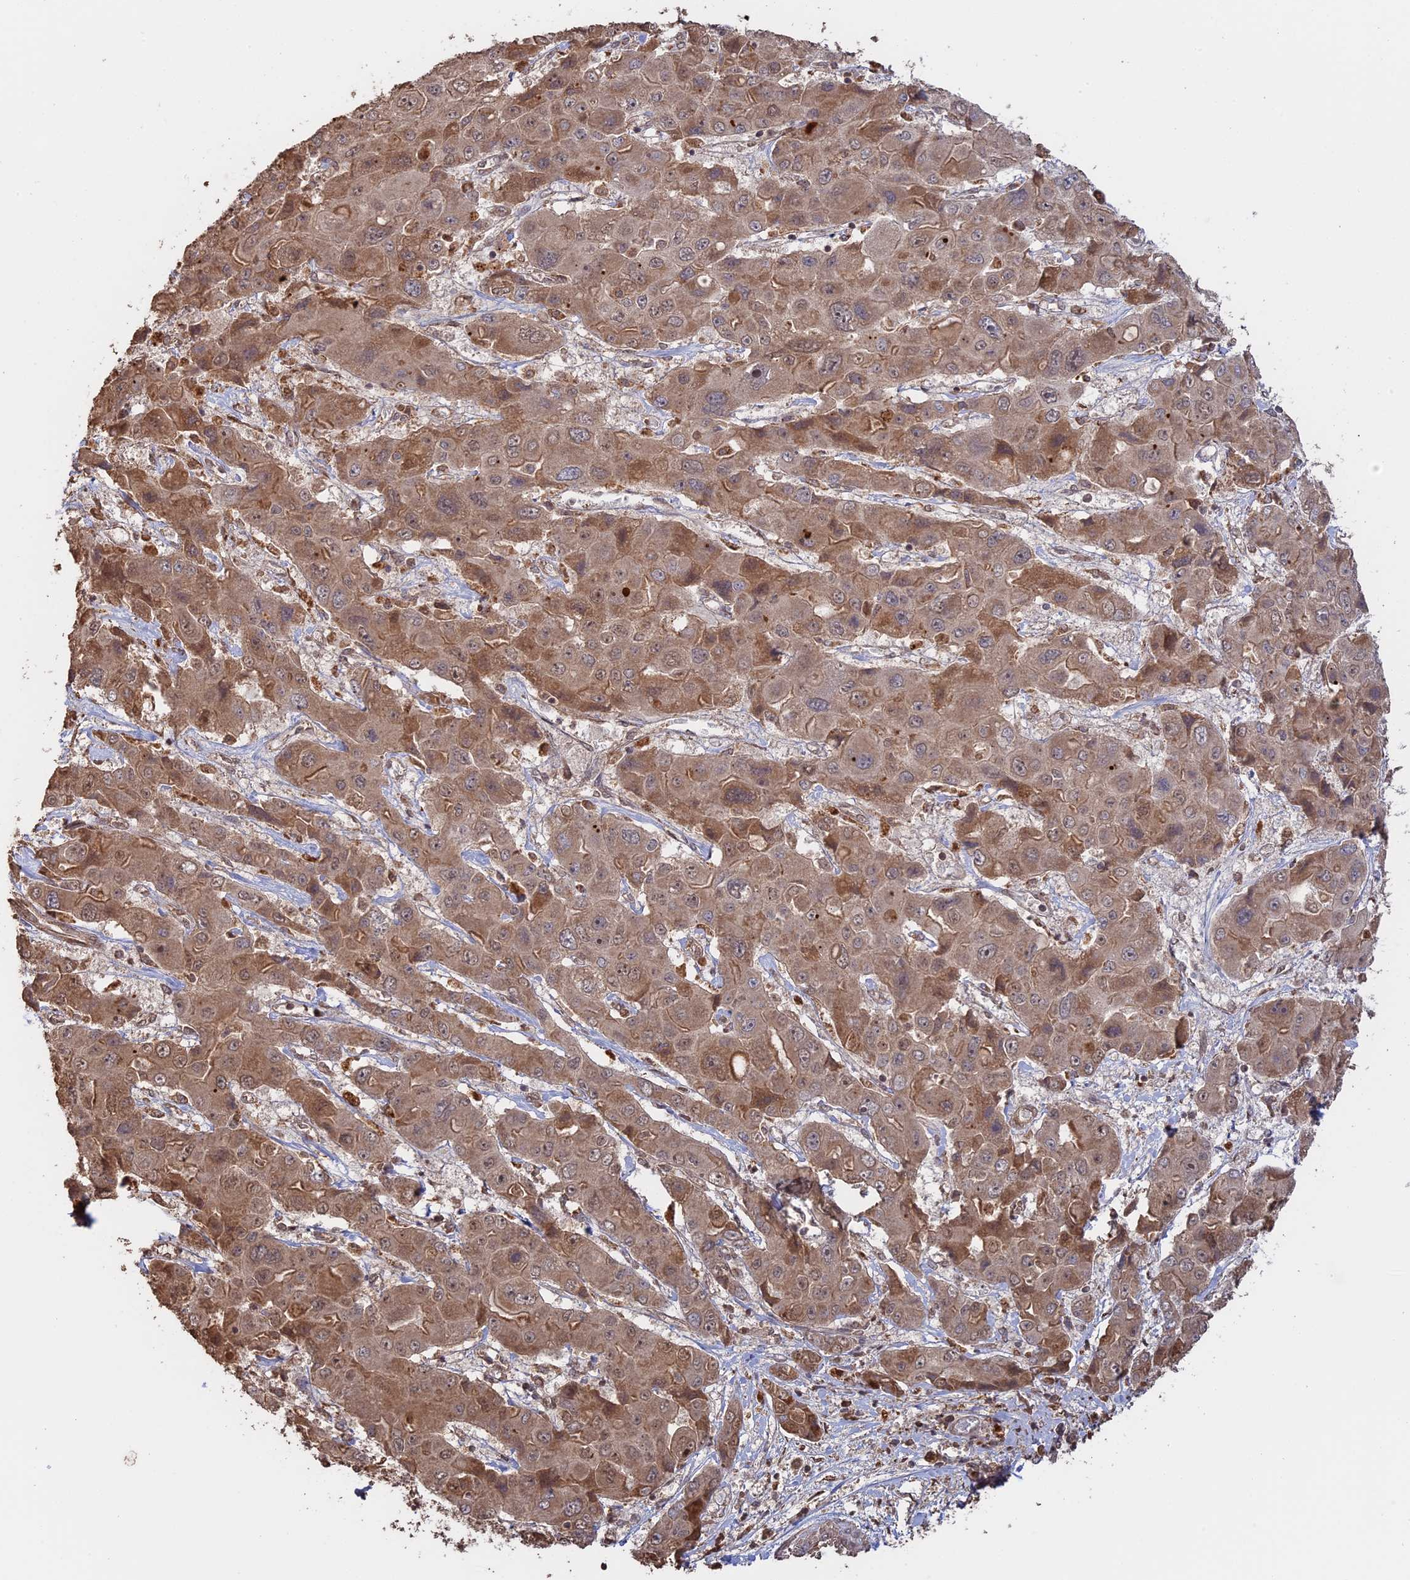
{"staining": {"intensity": "moderate", "quantity": ">75%", "location": "cytoplasmic/membranous,nuclear"}, "tissue": "liver cancer", "cell_type": "Tumor cells", "image_type": "cancer", "snomed": [{"axis": "morphology", "description": "Cholangiocarcinoma"}, {"axis": "topography", "description": "Liver"}], "caption": "Liver cancer stained with immunohistochemistry (IHC) reveals moderate cytoplasmic/membranous and nuclear positivity in about >75% of tumor cells.", "gene": "FAM210B", "patient": {"sex": "male", "age": 67}}